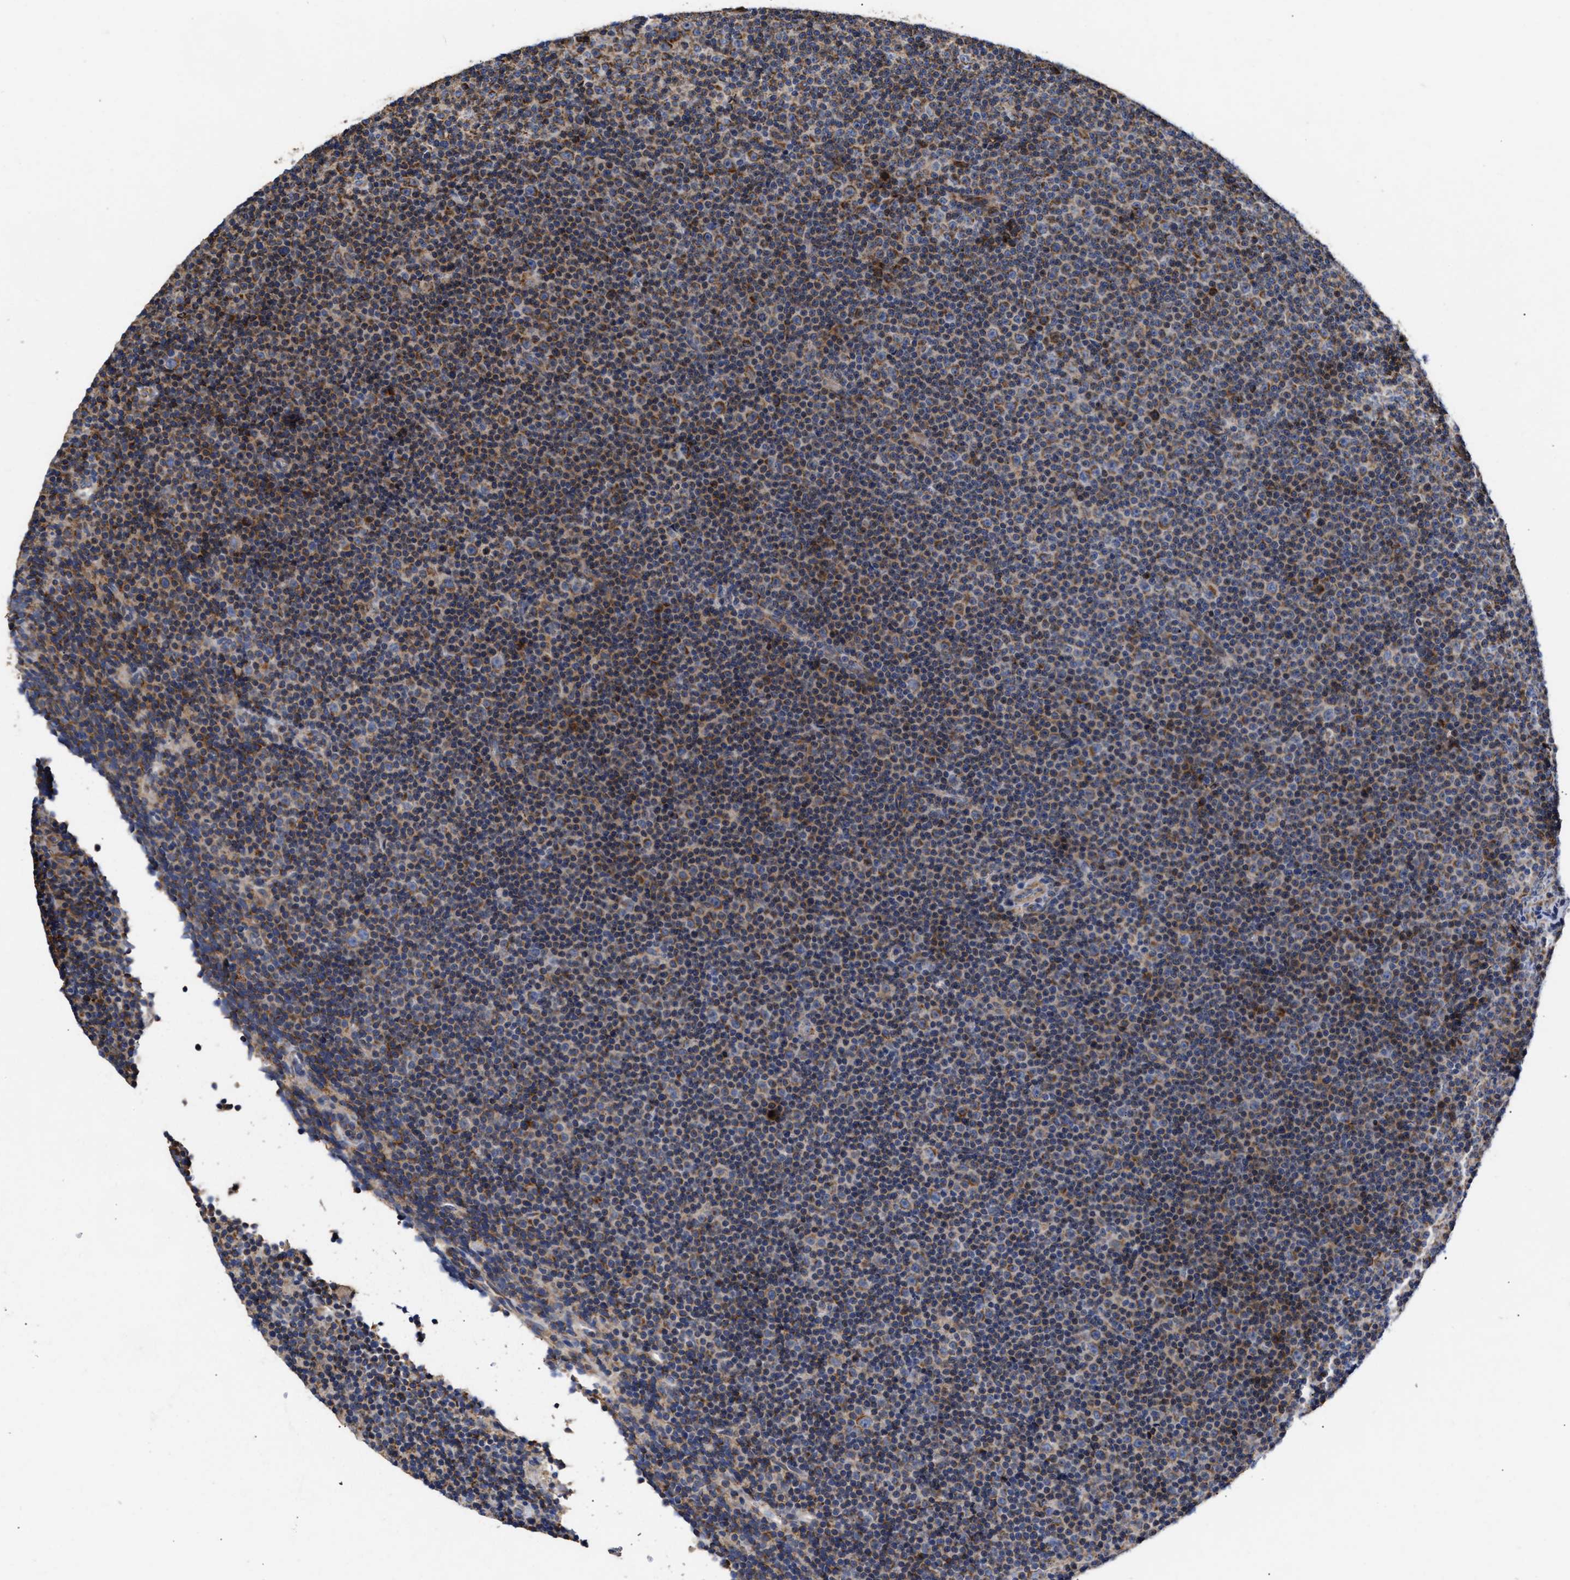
{"staining": {"intensity": "moderate", "quantity": ">75%", "location": "cytoplasmic/membranous"}, "tissue": "lymphoma", "cell_type": "Tumor cells", "image_type": "cancer", "snomed": [{"axis": "morphology", "description": "Malignant lymphoma, non-Hodgkin's type, Low grade"}, {"axis": "topography", "description": "Lymph node"}], "caption": "Immunohistochemical staining of low-grade malignant lymphoma, non-Hodgkin's type demonstrates medium levels of moderate cytoplasmic/membranous positivity in approximately >75% of tumor cells. Nuclei are stained in blue.", "gene": "MALSU1", "patient": {"sex": "female", "age": 67}}